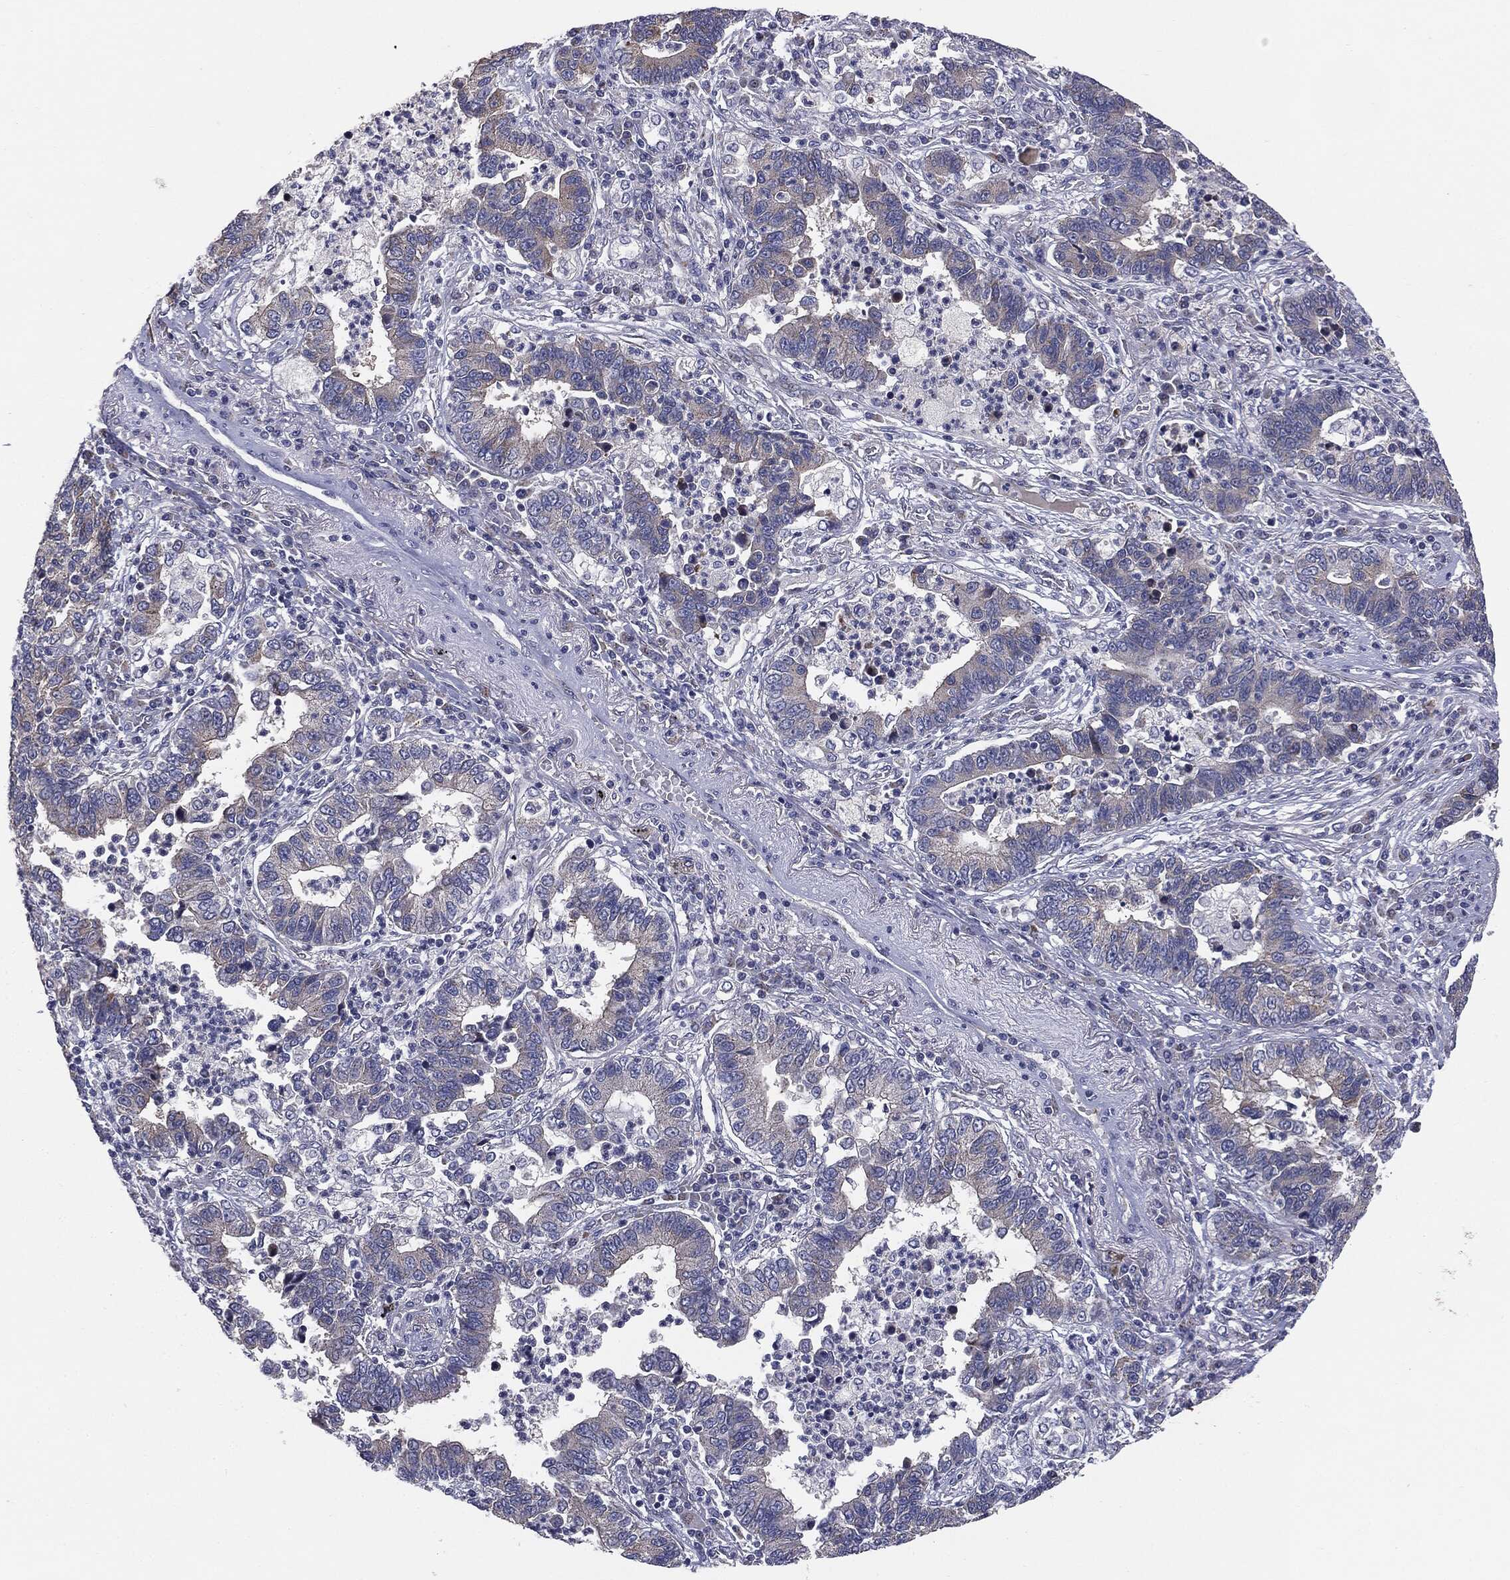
{"staining": {"intensity": "negative", "quantity": "none", "location": "none"}, "tissue": "lung cancer", "cell_type": "Tumor cells", "image_type": "cancer", "snomed": [{"axis": "morphology", "description": "Adenocarcinoma, NOS"}, {"axis": "topography", "description": "Lung"}], "caption": "Immunohistochemistry (IHC) histopathology image of neoplastic tissue: human lung cancer stained with DAB (3,3'-diaminobenzidine) exhibits no significant protein staining in tumor cells.", "gene": "KRT5", "patient": {"sex": "female", "age": 57}}